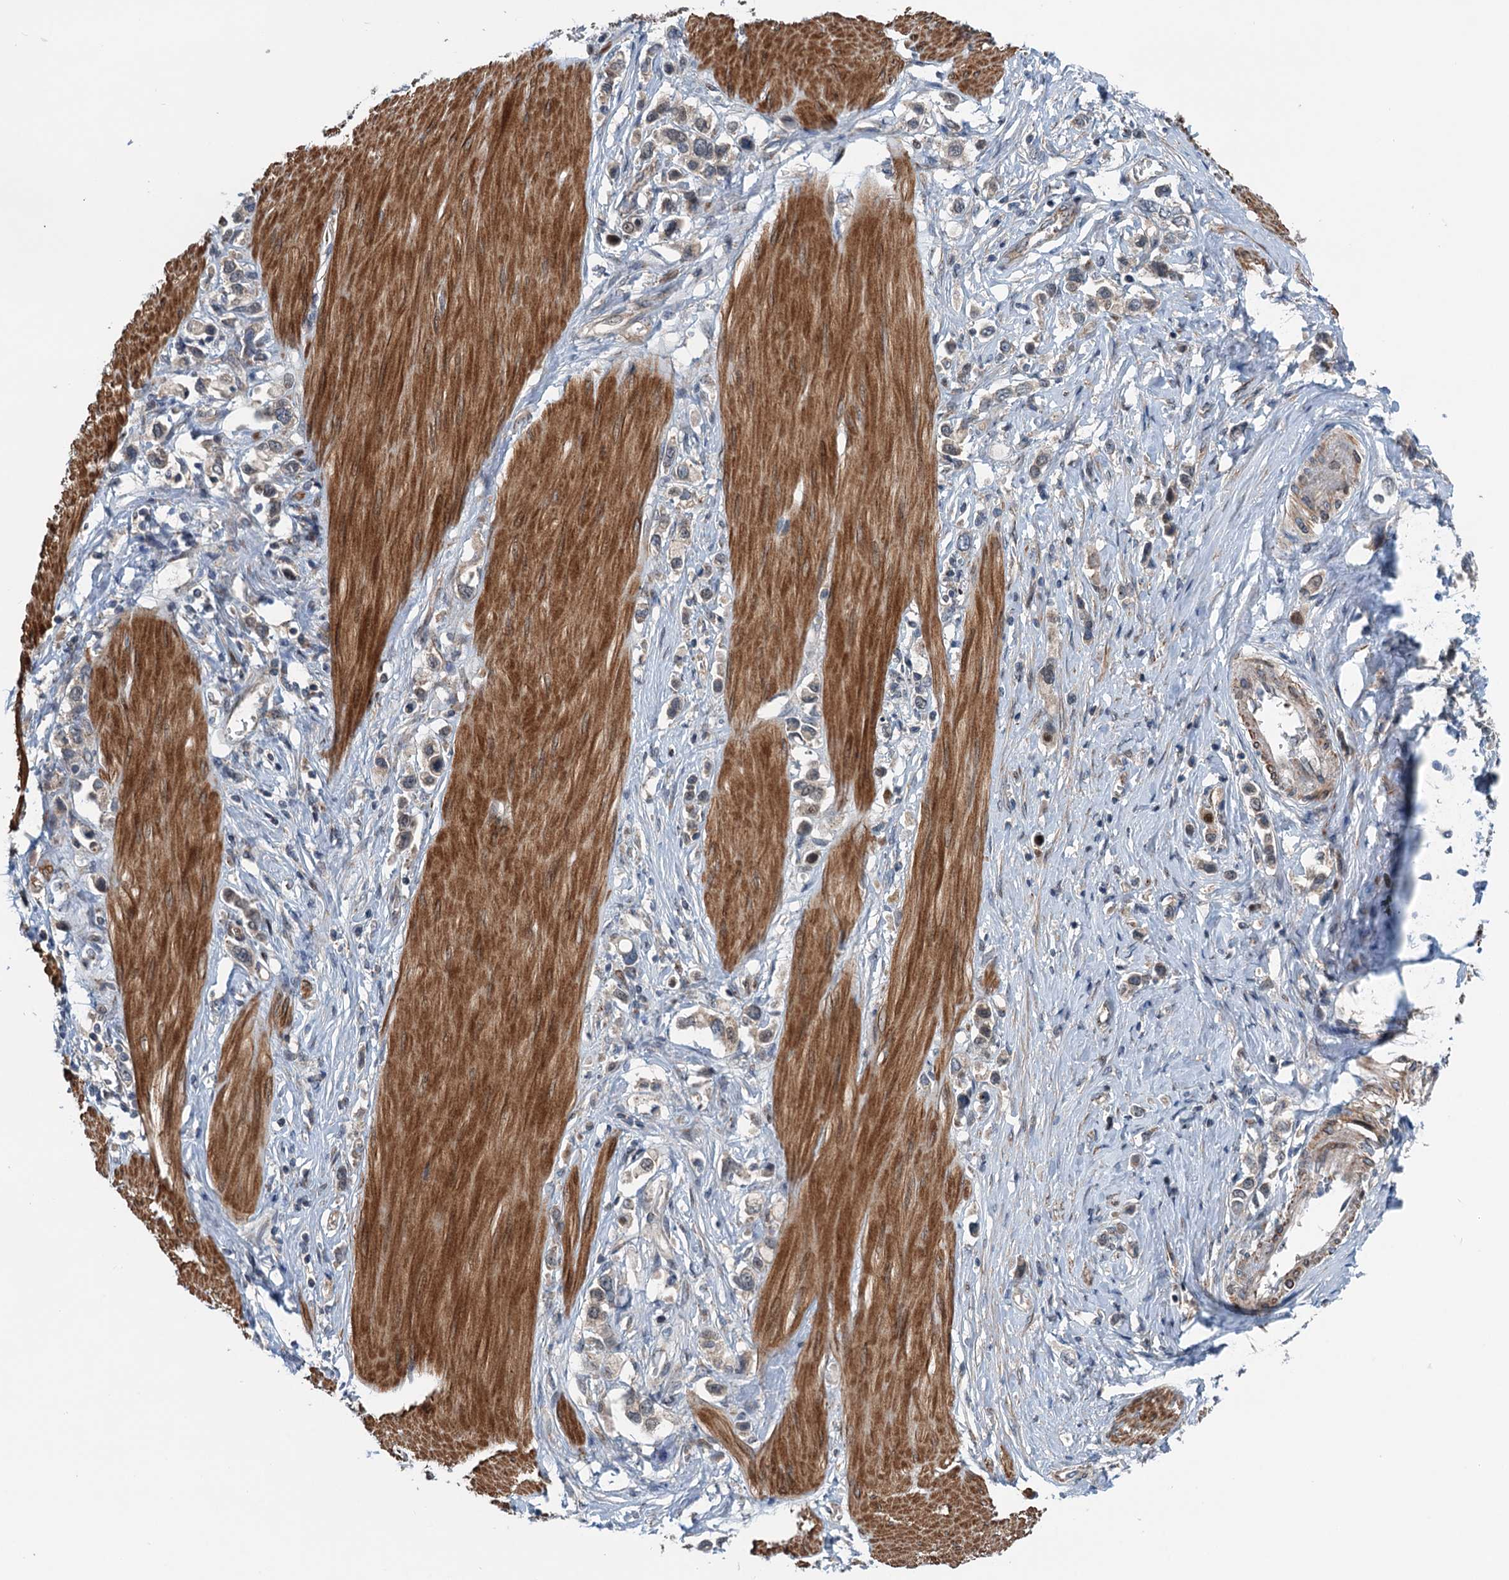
{"staining": {"intensity": "moderate", "quantity": "25%-75%", "location": "cytoplasmic/membranous,nuclear"}, "tissue": "stomach cancer", "cell_type": "Tumor cells", "image_type": "cancer", "snomed": [{"axis": "morphology", "description": "Adenocarcinoma, NOS"}, {"axis": "topography", "description": "Stomach"}], "caption": "The immunohistochemical stain shows moderate cytoplasmic/membranous and nuclear expression in tumor cells of stomach adenocarcinoma tissue.", "gene": "DYNC2I2", "patient": {"sex": "female", "age": 65}}